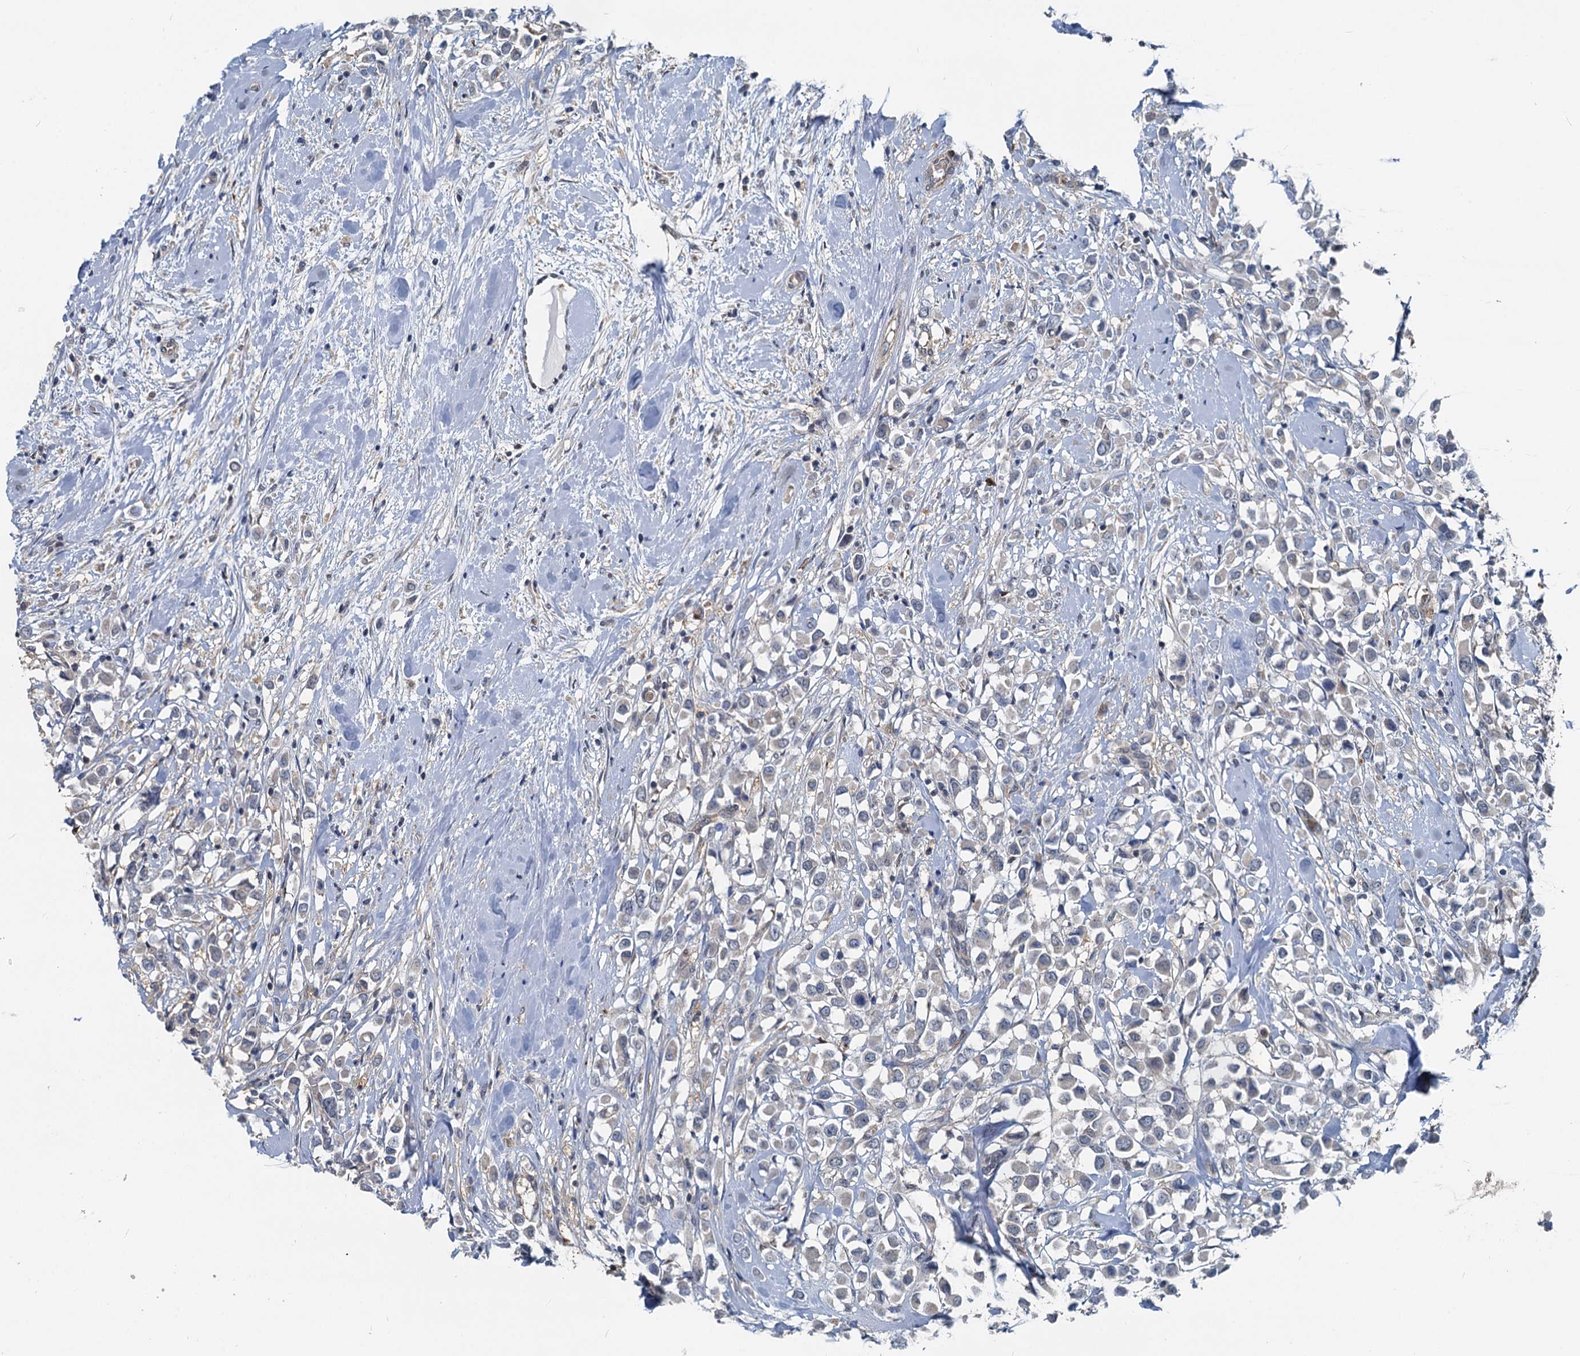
{"staining": {"intensity": "negative", "quantity": "none", "location": "none"}, "tissue": "breast cancer", "cell_type": "Tumor cells", "image_type": "cancer", "snomed": [{"axis": "morphology", "description": "Duct carcinoma"}, {"axis": "topography", "description": "Breast"}], "caption": "Tumor cells show no significant positivity in breast infiltrating ductal carcinoma. The staining was performed using DAB to visualize the protein expression in brown, while the nuclei were stained in blue with hematoxylin (Magnification: 20x).", "gene": "GCLM", "patient": {"sex": "female", "age": 87}}